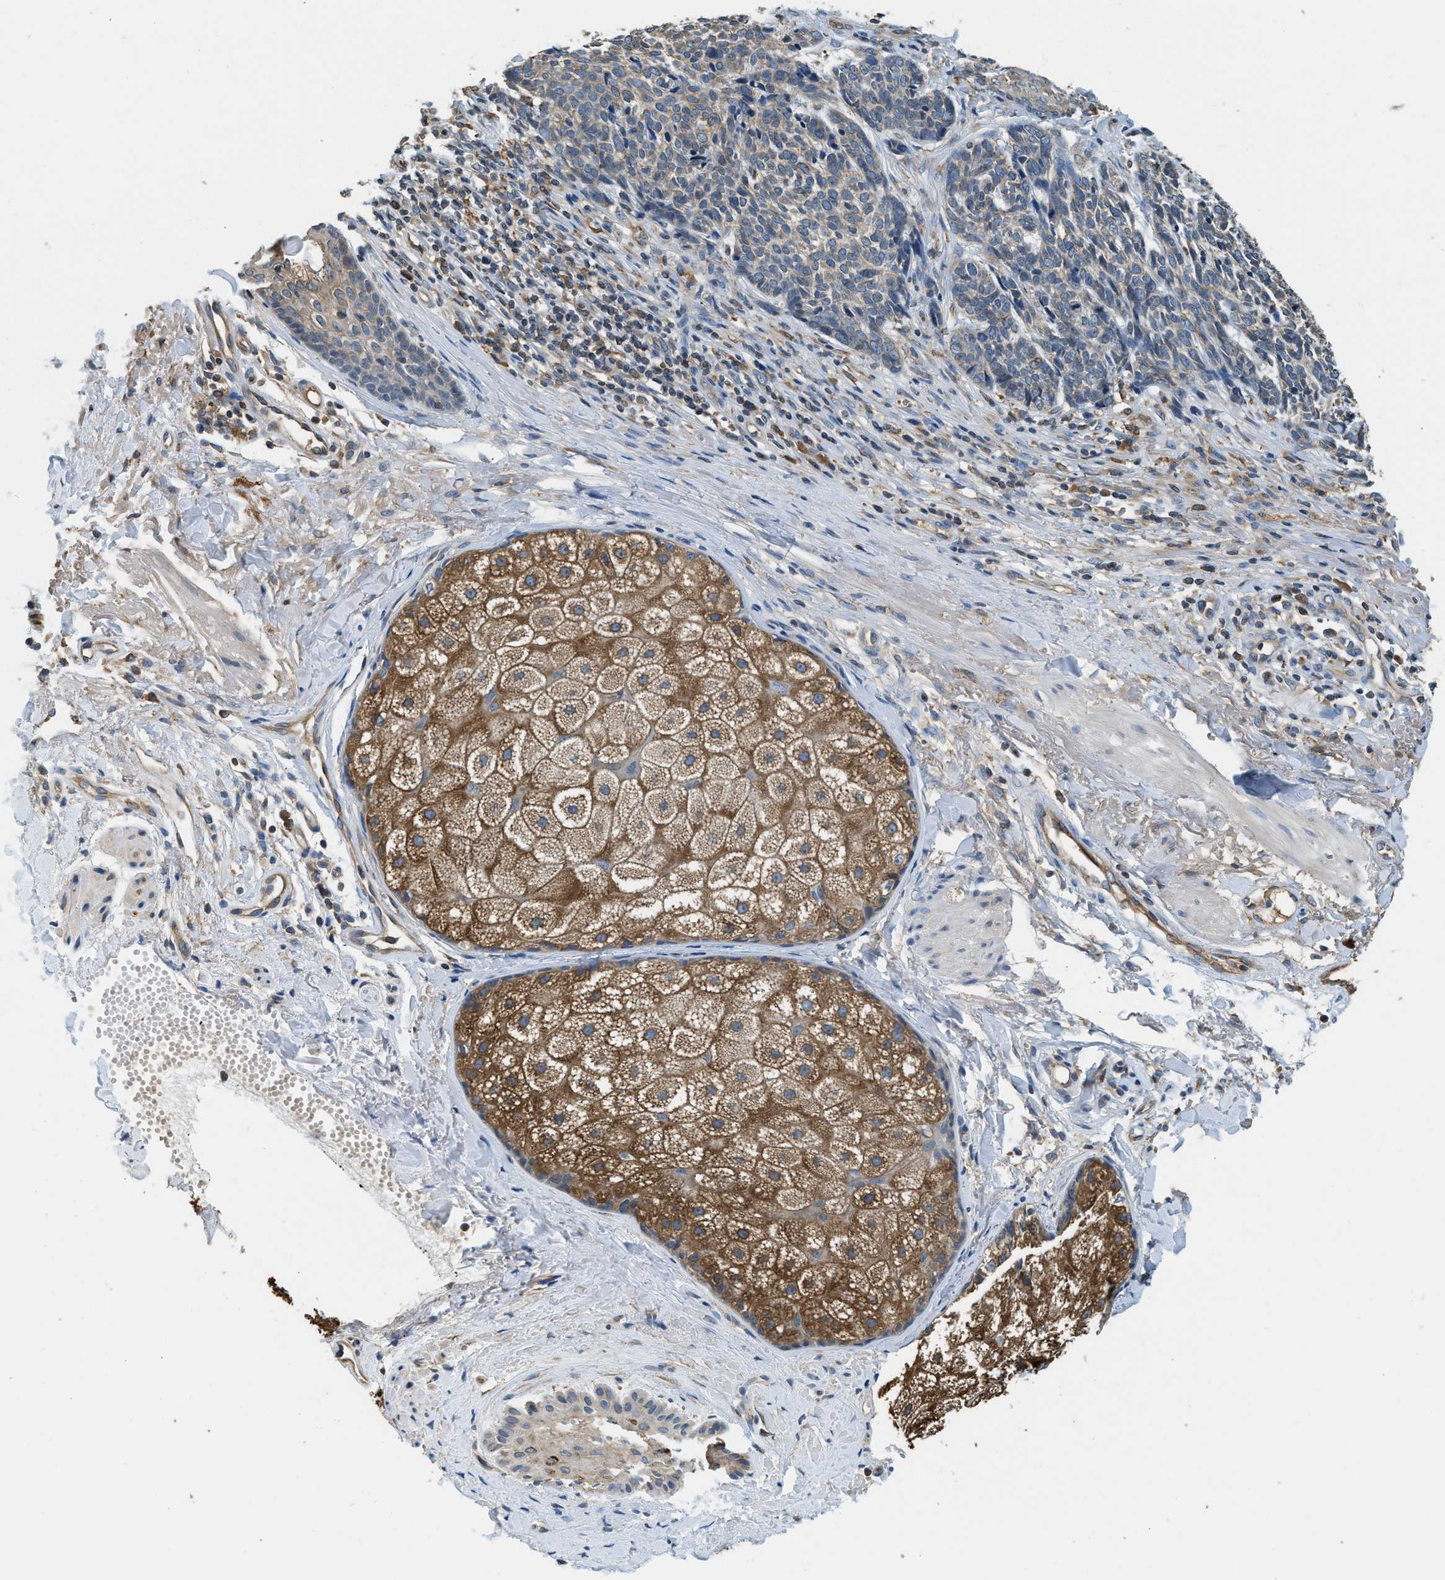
{"staining": {"intensity": "weak", "quantity": ">75%", "location": "cytoplasmic/membranous"}, "tissue": "skin cancer", "cell_type": "Tumor cells", "image_type": "cancer", "snomed": [{"axis": "morphology", "description": "Basal cell carcinoma"}, {"axis": "topography", "description": "Skin"}], "caption": "Protein staining by IHC shows weak cytoplasmic/membranous expression in about >75% of tumor cells in skin cancer. The protein of interest is stained brown, and the nuclei are stained in blue (DAB (3,3'-diaminobenzidine) IHC with brightfield microscopy, high magnification).", "gene": "BCAP31", "patient": {"sex": "male", "age": 84}}